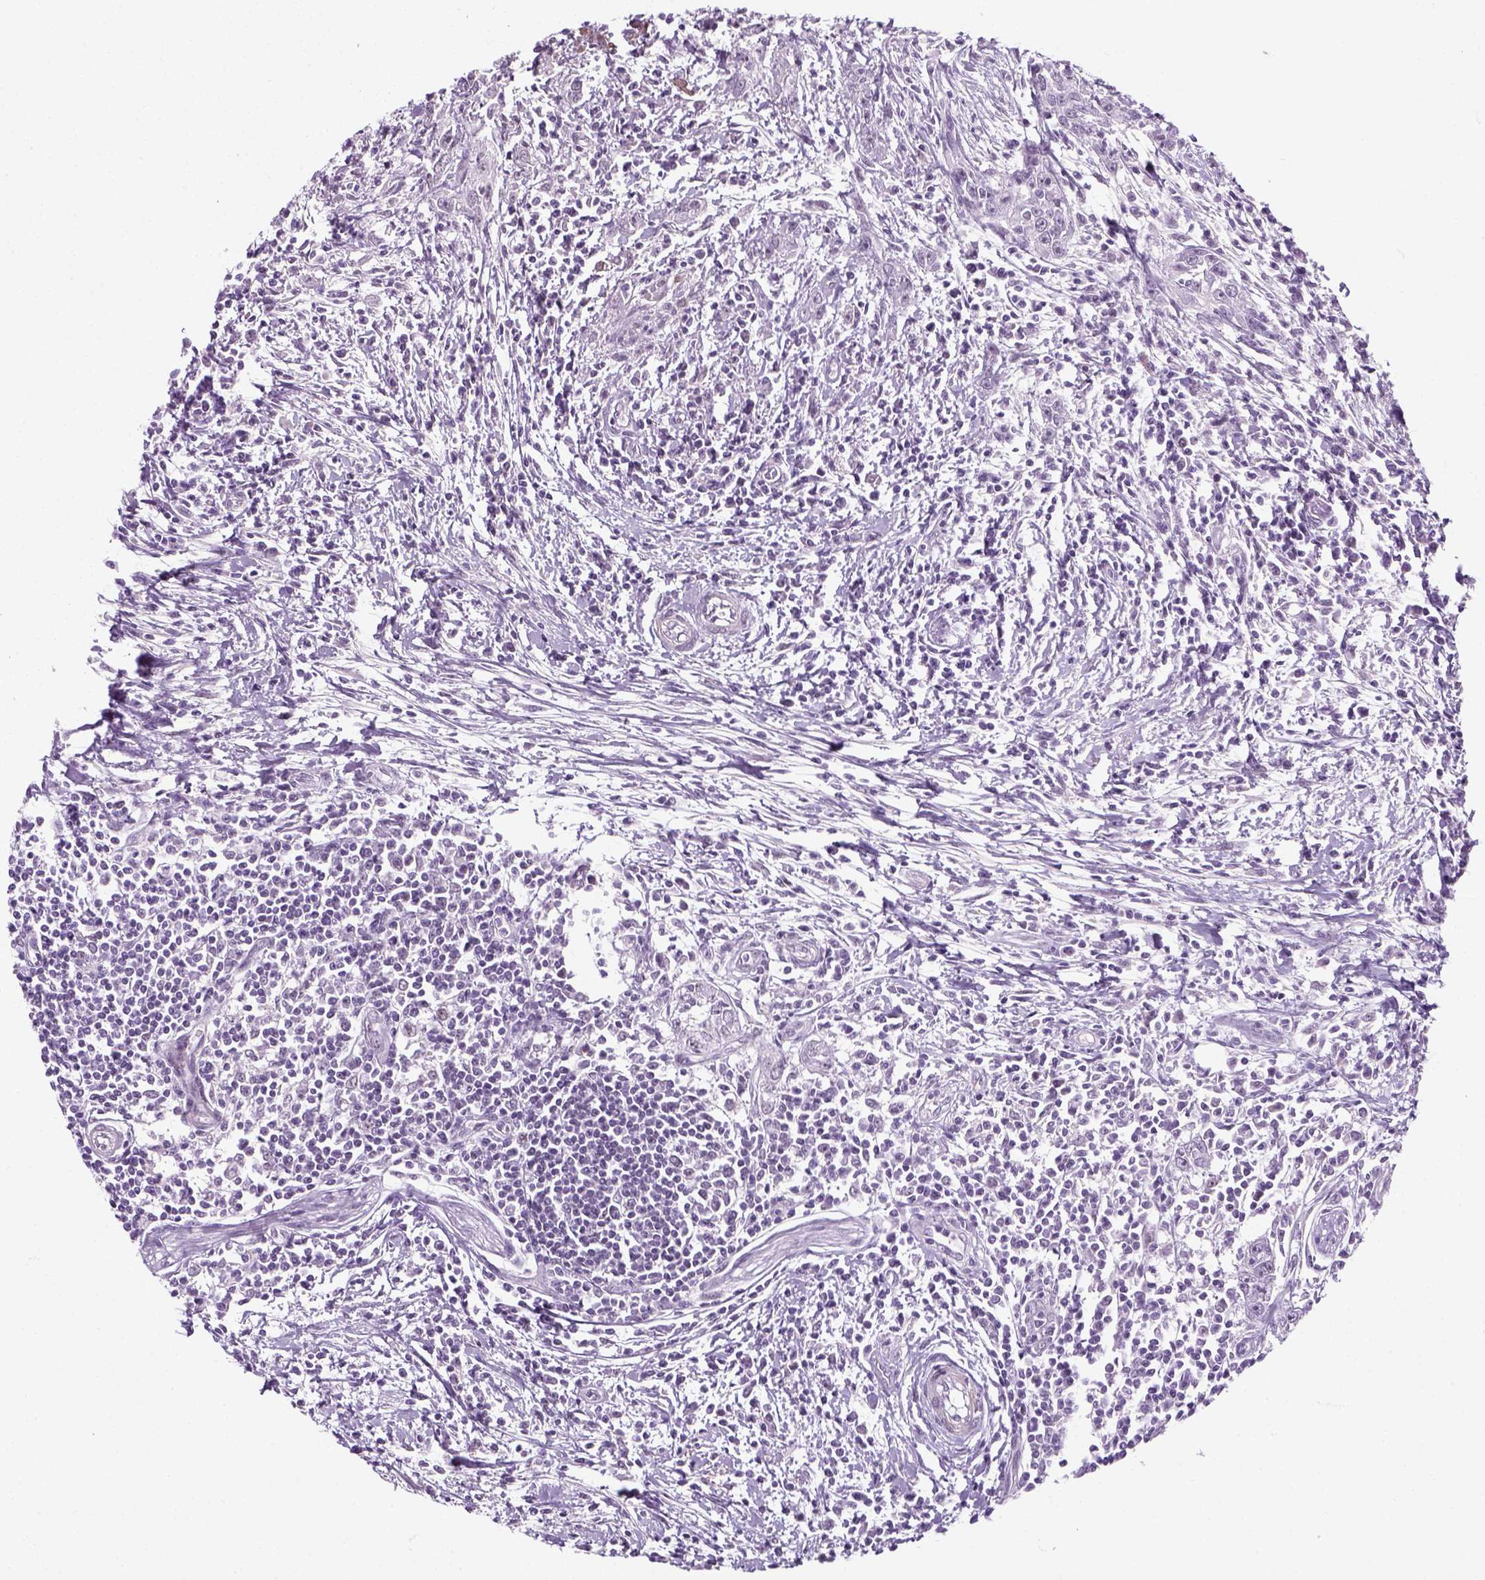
{"staining": {"intensity": "negative", "quantity": "none", "location": "none"}, "tissue": "urothelial cancer", "cell_type": "Tumor cells", "image_type": "cancer", "snomed": [{"axis": "morphology", "description": "Urothelial carcinoma, High grade"}, {"axis": "topography", "description": "Urinary bladder"}], "caption": "Tumor cells are negative for brown protein staining in urothelial cancer.", "gene": "ZNF865", "patient": {"sex": "male", "age": 83}}